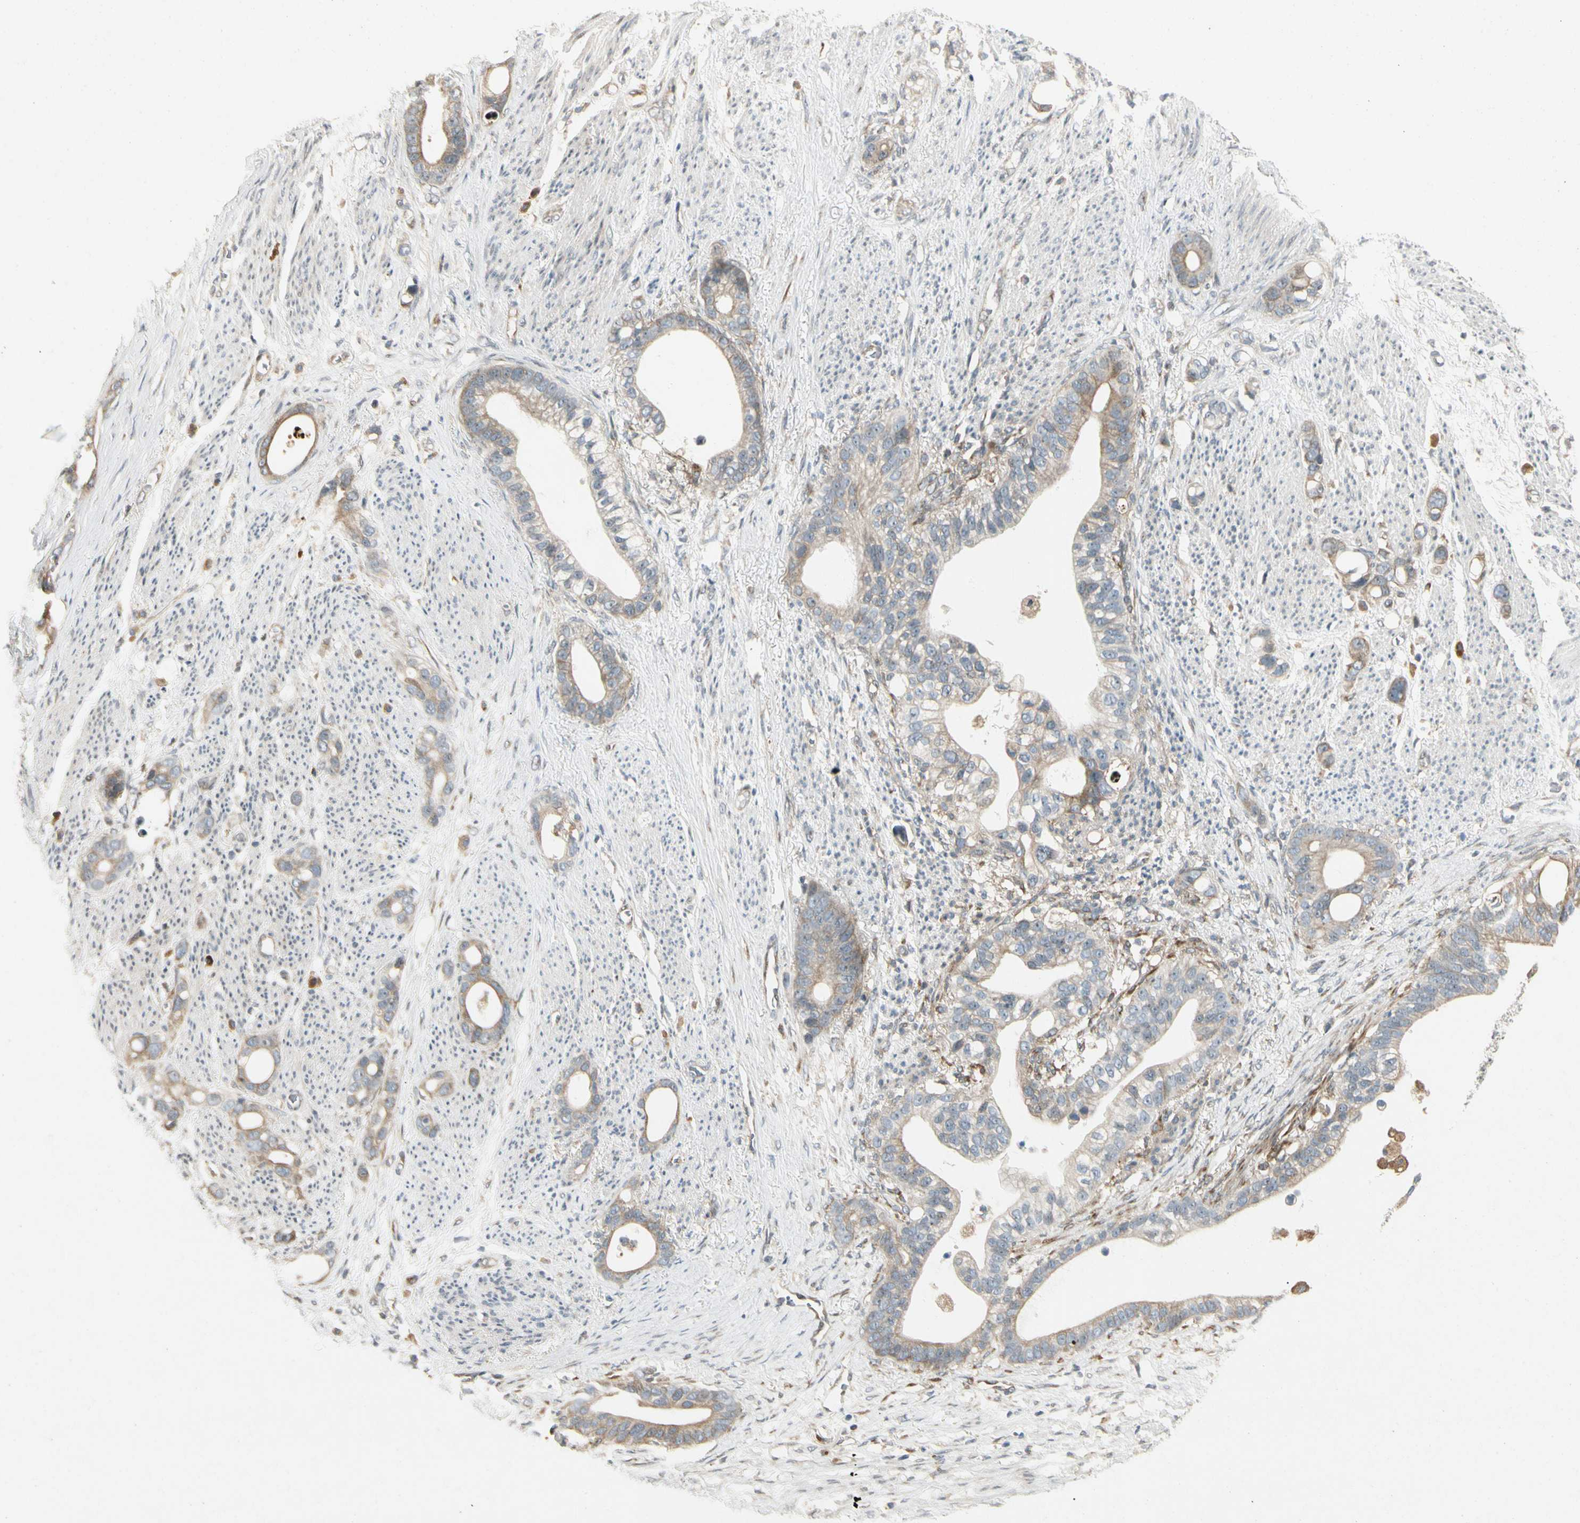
{"staining": {"intensity": "moderate", "quantity": "25%-75%", "location": "cytoplasmic/membranous"}, "tissue": "stomach cancer", "cell_type": "Tumor cells", "image_type": "cancer", "snomed": [{"axis": "morphology", "description": "Adenocarcinoma, NOS"}, {"axis": "topography", "description": "Stomach"}], "caption": "Stomach cancer (adenocarcinoma) stained with a protein marker shows moderate staining in tumor cells.", "gene": "FNDC3B", "patient": {"sex": "female", "age": 75}}